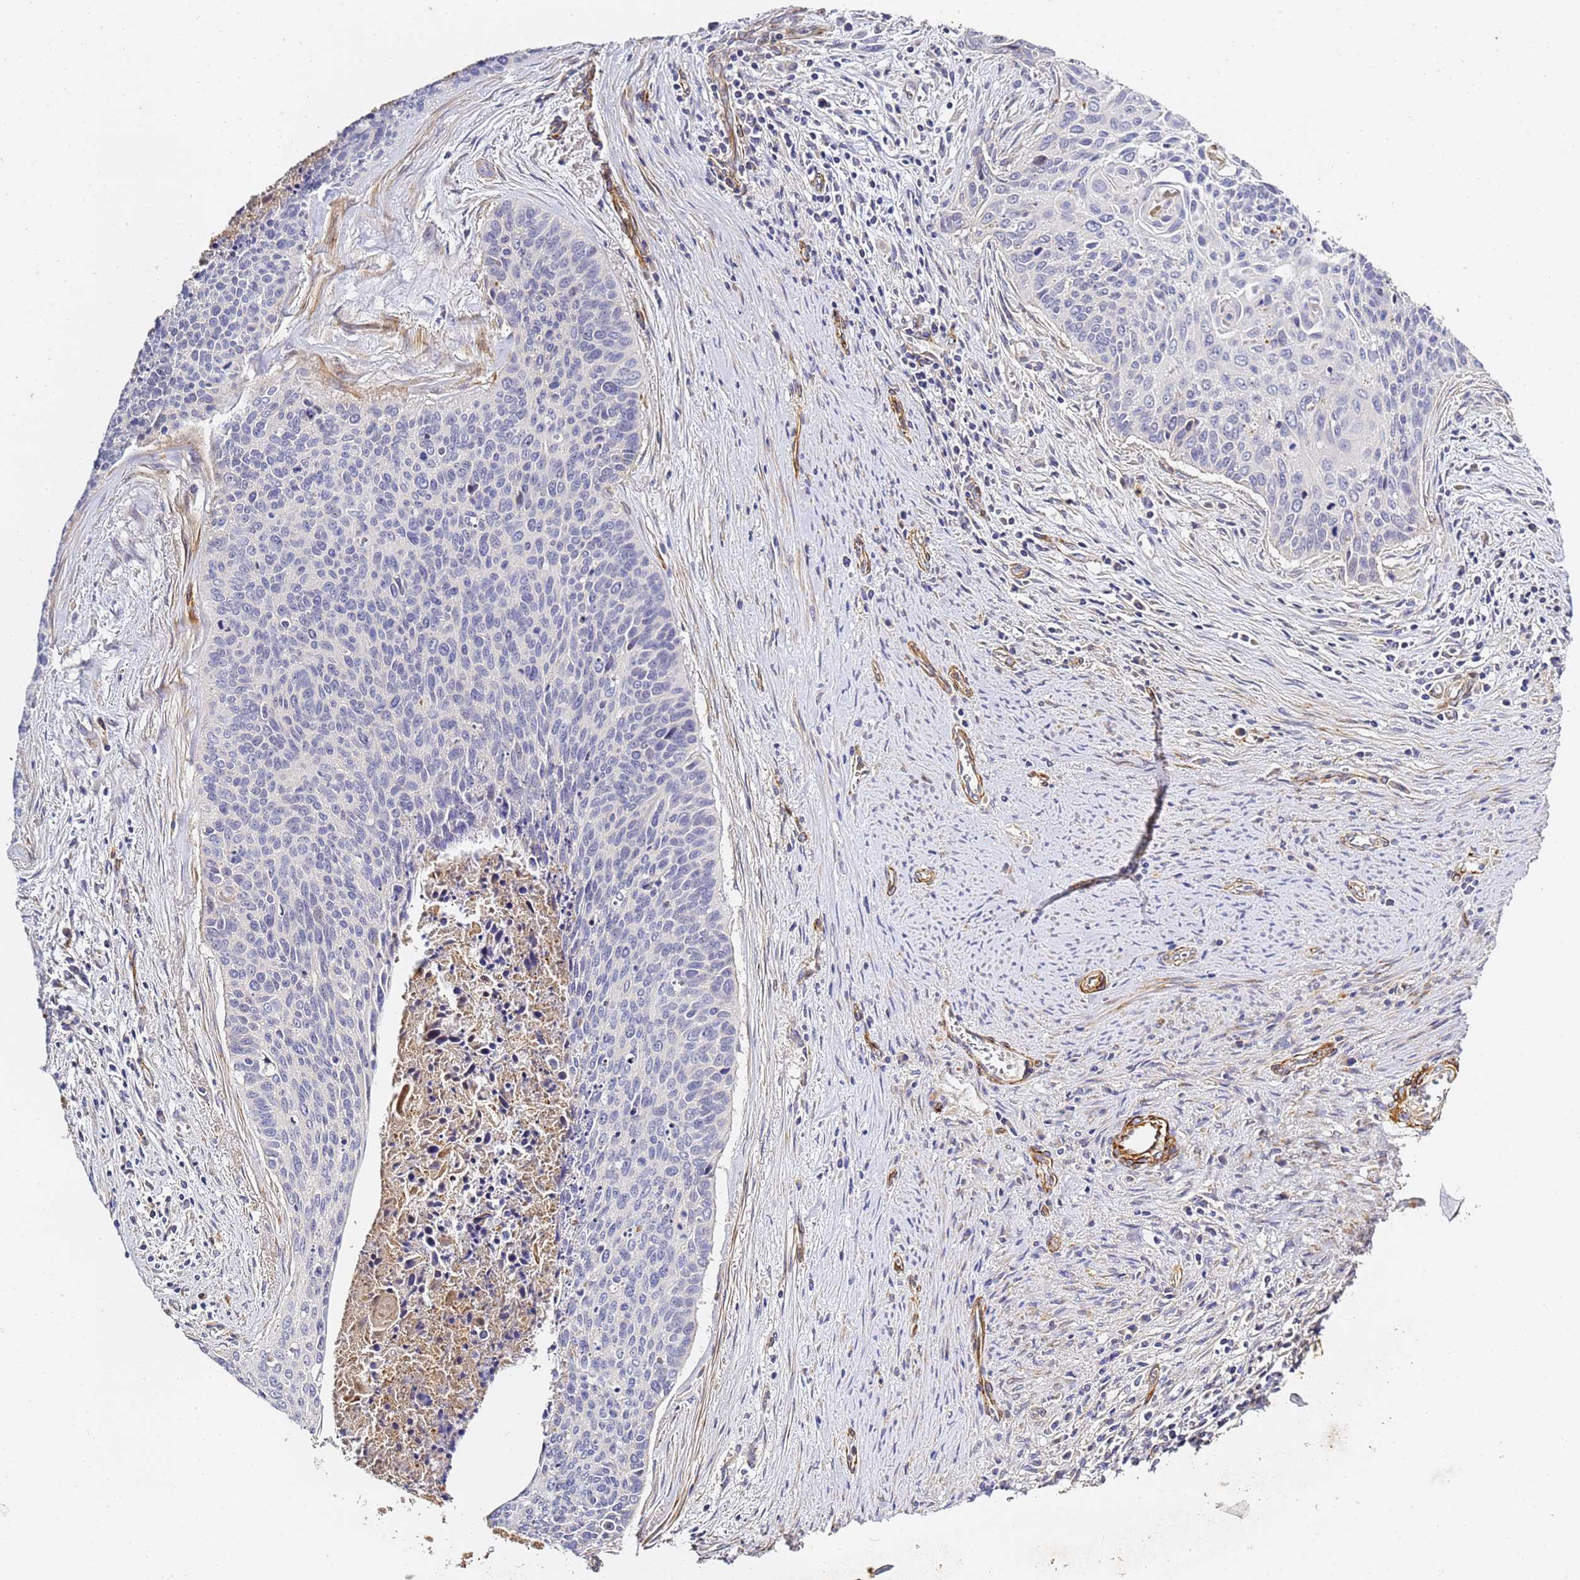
{"staining": {"intensity": "negative", "quantity": "none", "location": "none"}, "tissue": "cervical cancer", "cell_type": "Tumor cells", "image_type": "cancer", "snomed": [{"axis": "morphology", "description": "Squamous cell carcinoma, NOS"}, {"axis": "topography", "description": "Cervix"}], "caption": "Image shows no protein staining in tumor cells of cervical cancer (squamous cell carcinoma) tissue.", "gene": "CFH", "patient": {"sex": "female", "age": 55}}